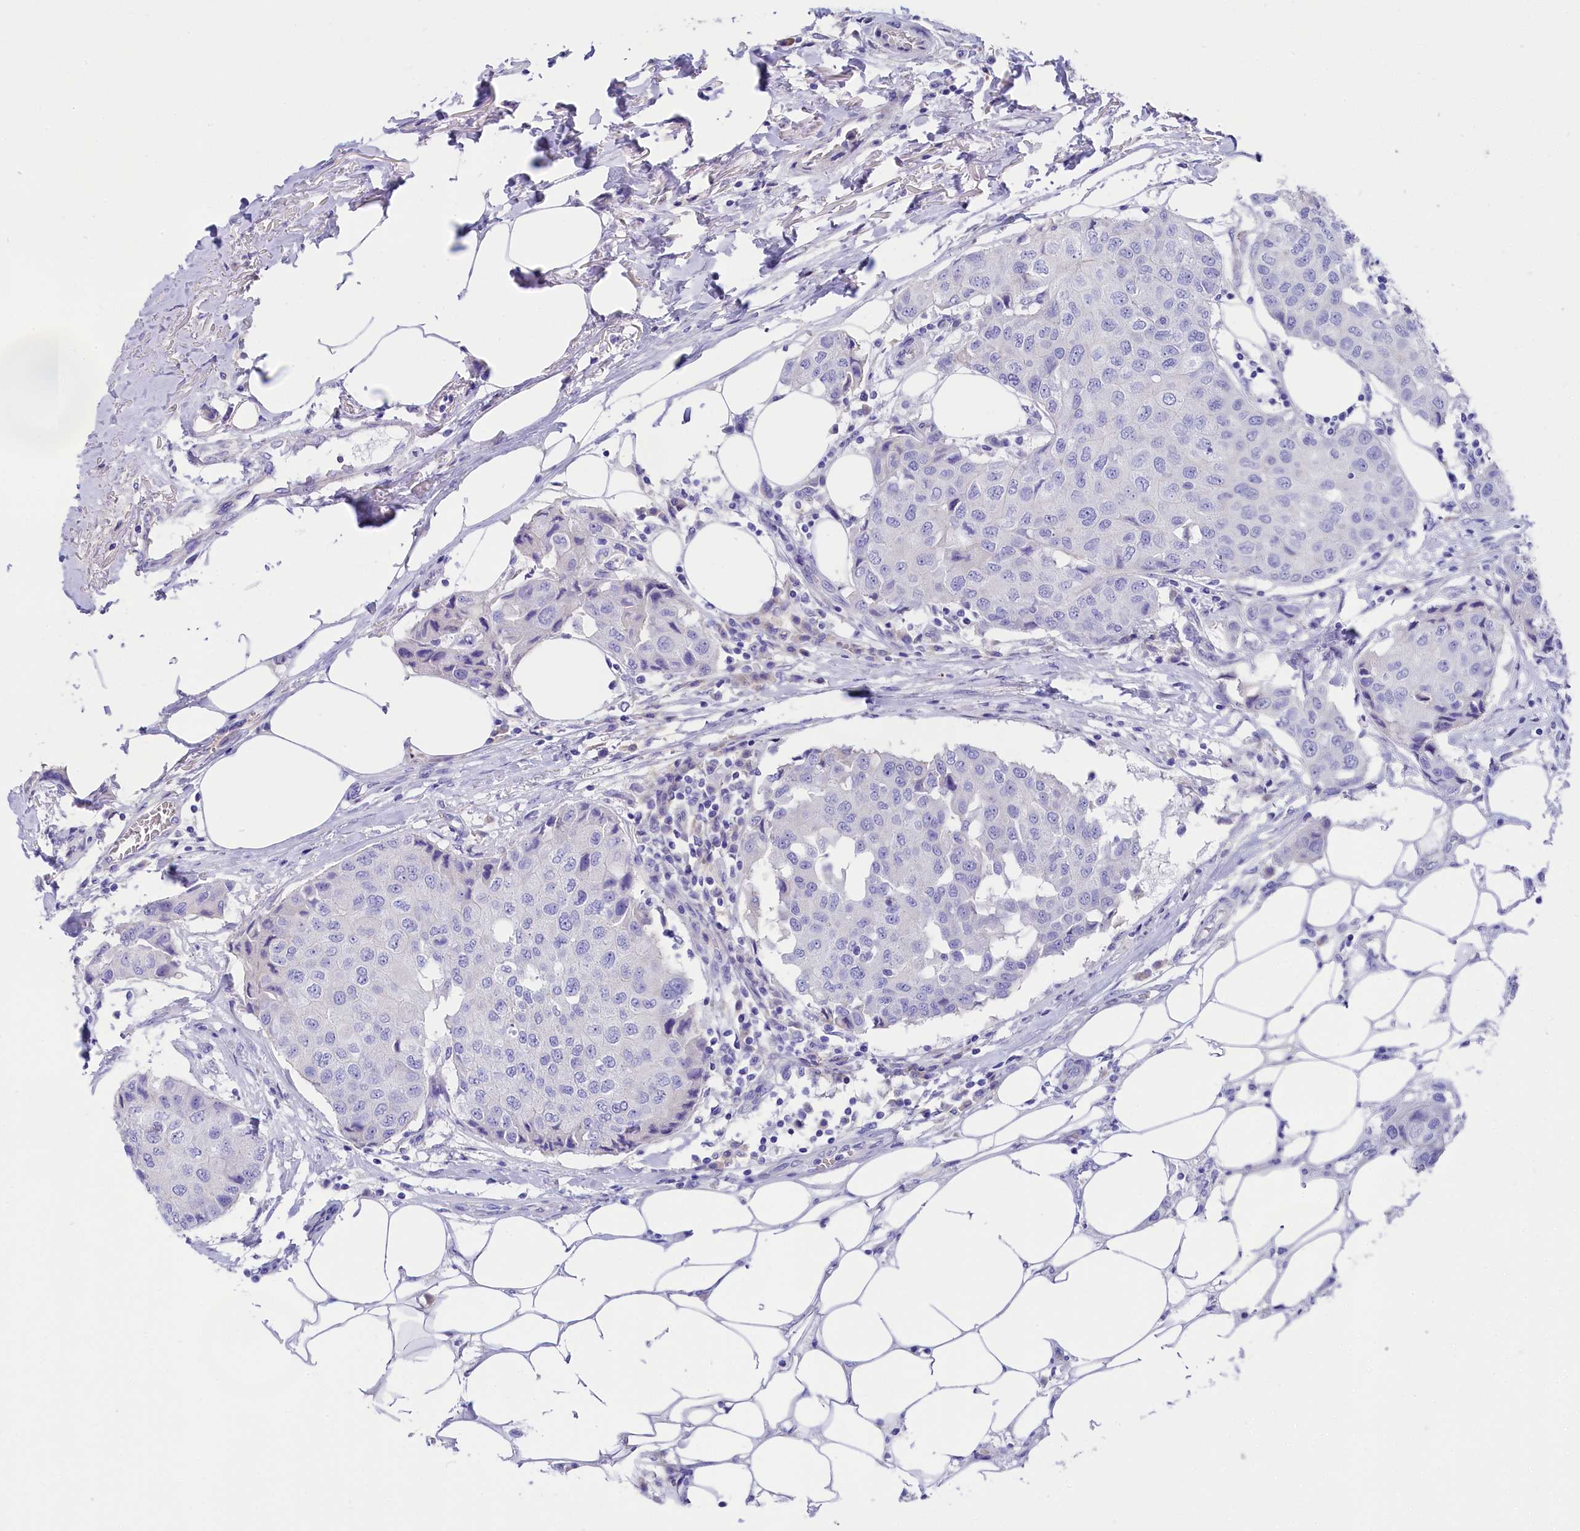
{"staining": {"intensity": "negative", "quantity": "none", "location": "none"}, "tissue": "breast cancer", "cell_type": "Tumor cells", "image_type": "cancer", "snomed": [{"axis": "morphology", "description": "Duct carcinoma"}, {"axis": "topography", "description": "Breast"}], "caption": "This is an immunohistochemistry photomicrograph of human breast invasive ductal carcinoma. There is no positivity in tumor cells.", "gene": "SULT2A1", "patient": {"sex": "female", "age": 80}}